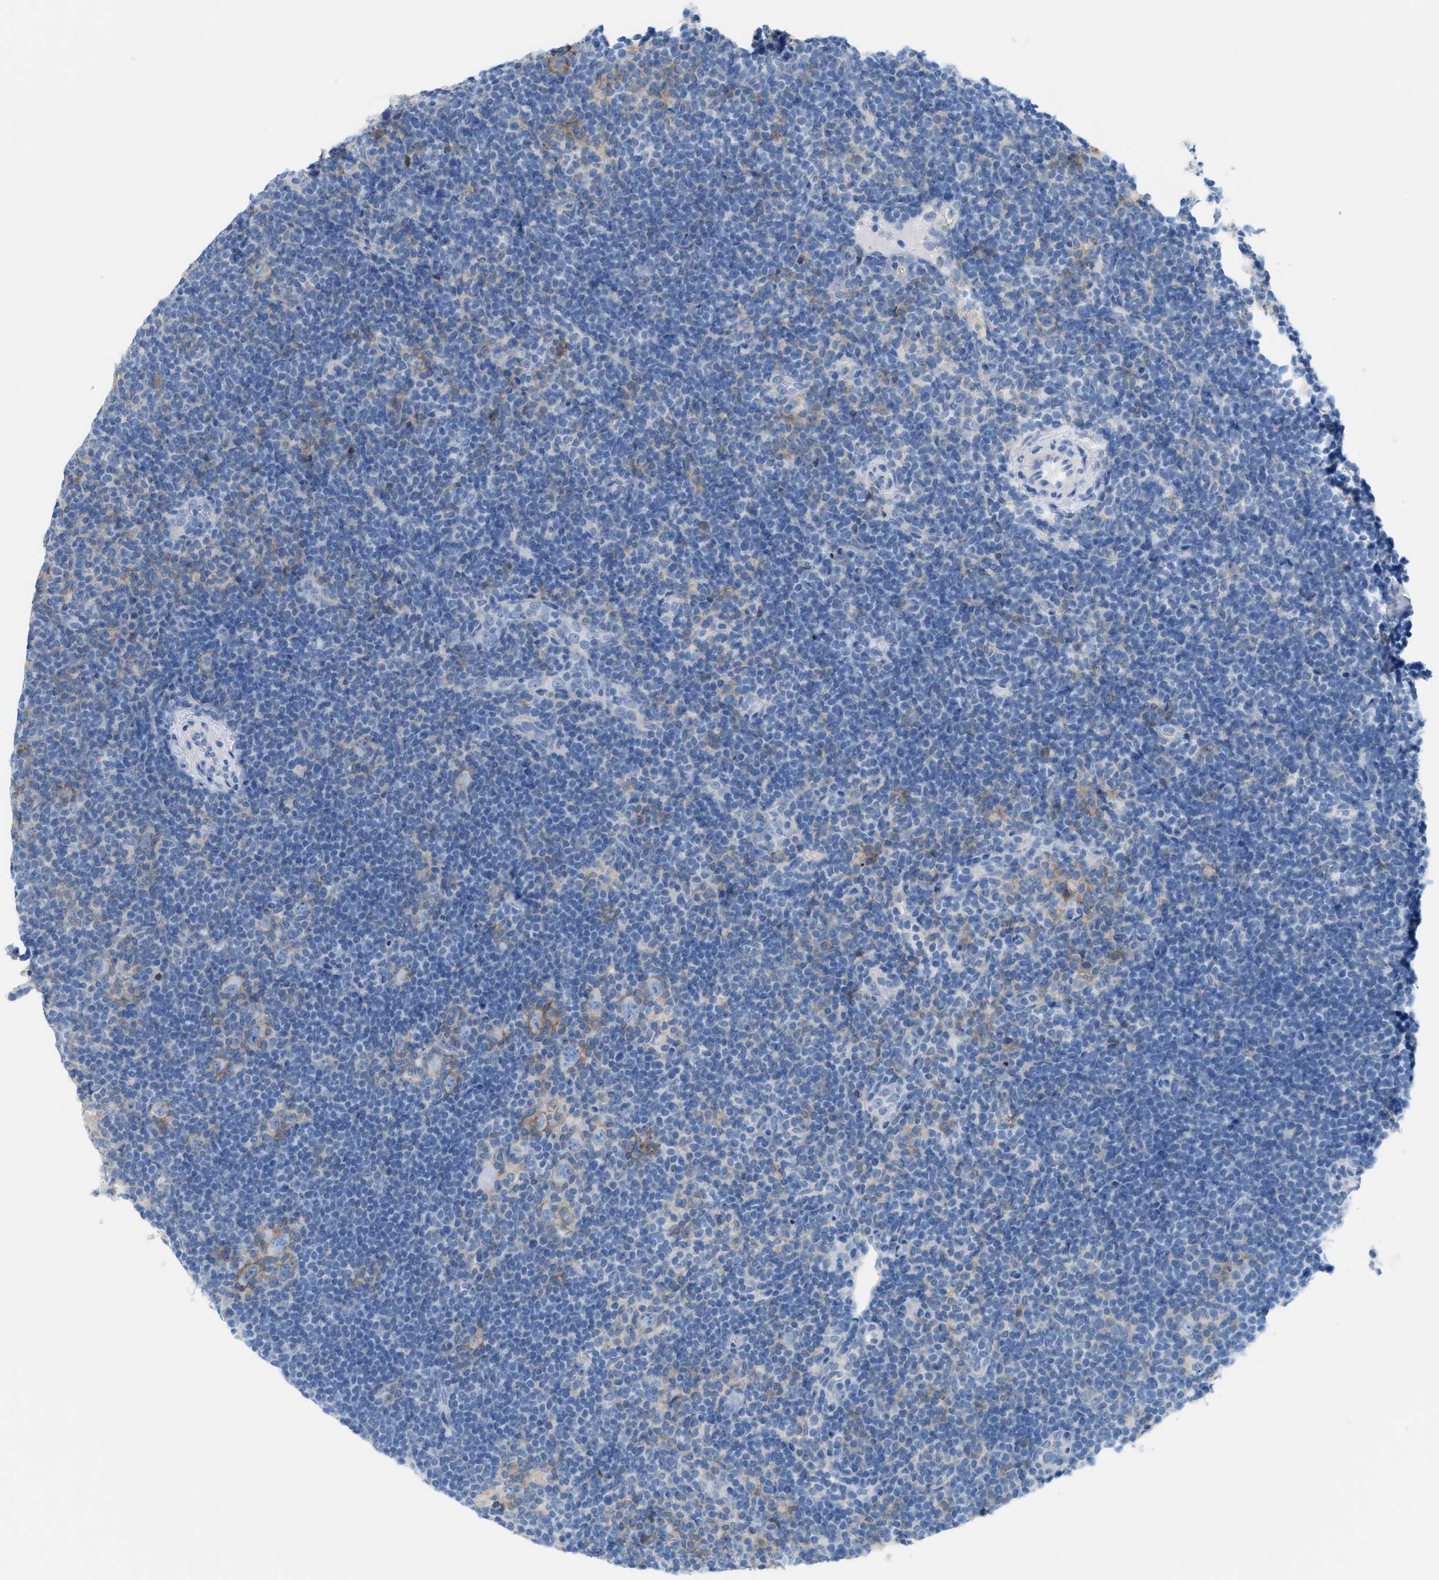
{"staining": {"intensity": "negative", "quantity": "none", "location": "none"}, "tissue": "lymphoma", "cell_type": "Tumor cells", "image_type": "cancer", "snomed": [{"axis": "morphology", "description": "Hodgkin's disease, NOS"}, {"axis": "topography", "description": "Lymph node"}], "caption": "High power microscopy photomicrograph of an IHC photomicrograph of lymphoma, revealing no significant positivity in tumor cells.", "gene": "SLC3A2", "patient": {"sex": "female", "age": 57}}